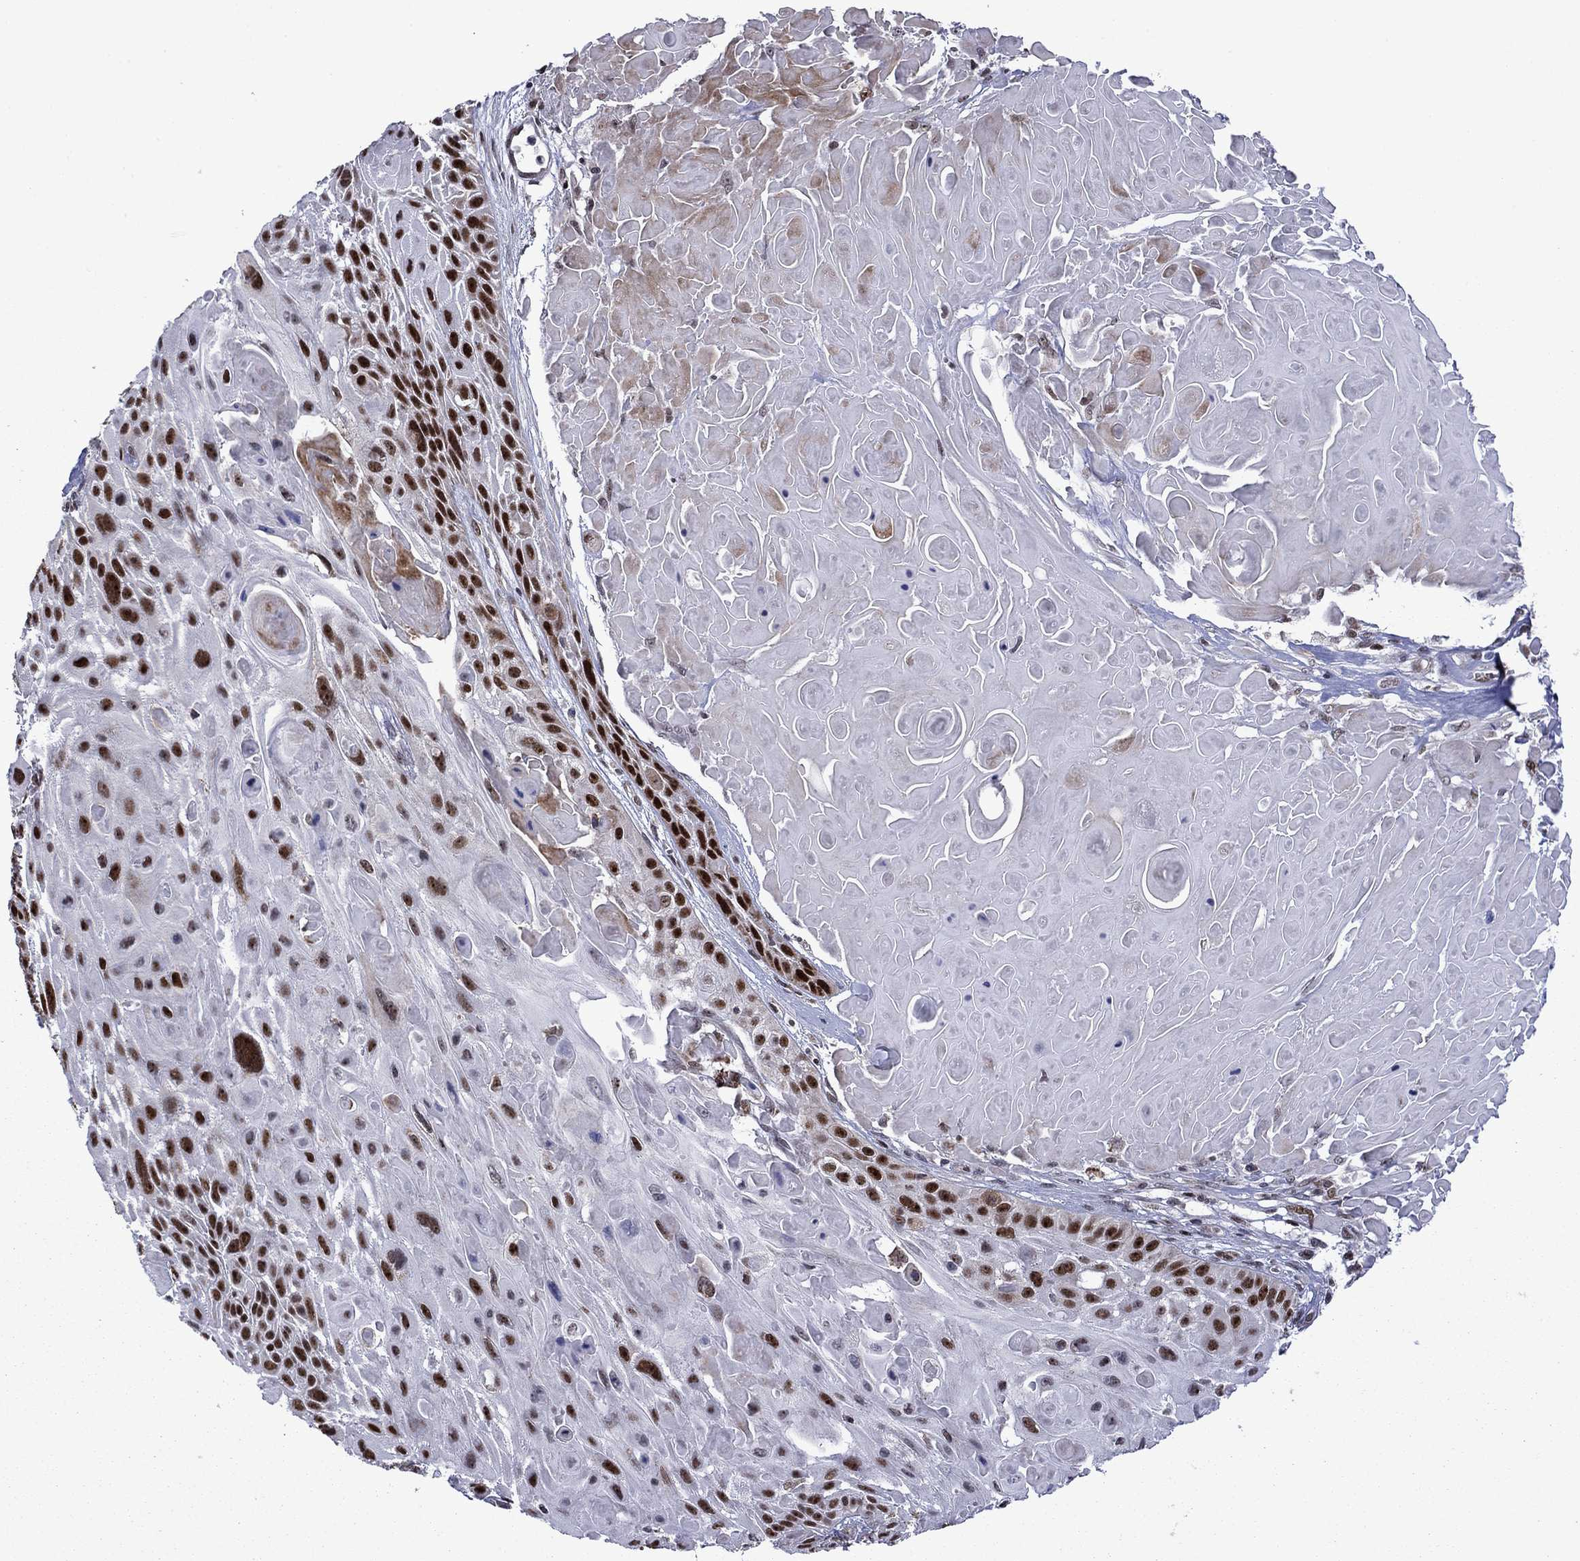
{"staining": {"intensity": "strong", "quantity": "25%-75%", "location": "nuclear"}, "tissue": "skin cancer", "cell_type": "Tumor cells", "image_type": "cancer", "snomed": [{"axis": "morphology", "description": "Squamous cell carcinoma, NOS"}, {"axis": "topography", "description": "Skin"}, {"axis": "topography", "description": "Anal"}], "caption": "Strong nuclear protein expression is seen in about 25%-75% of tumor cells in squamous cell carcinoma (skin).", "gene": "SURF2", "patient": {"sex": "female", "age": 75}}